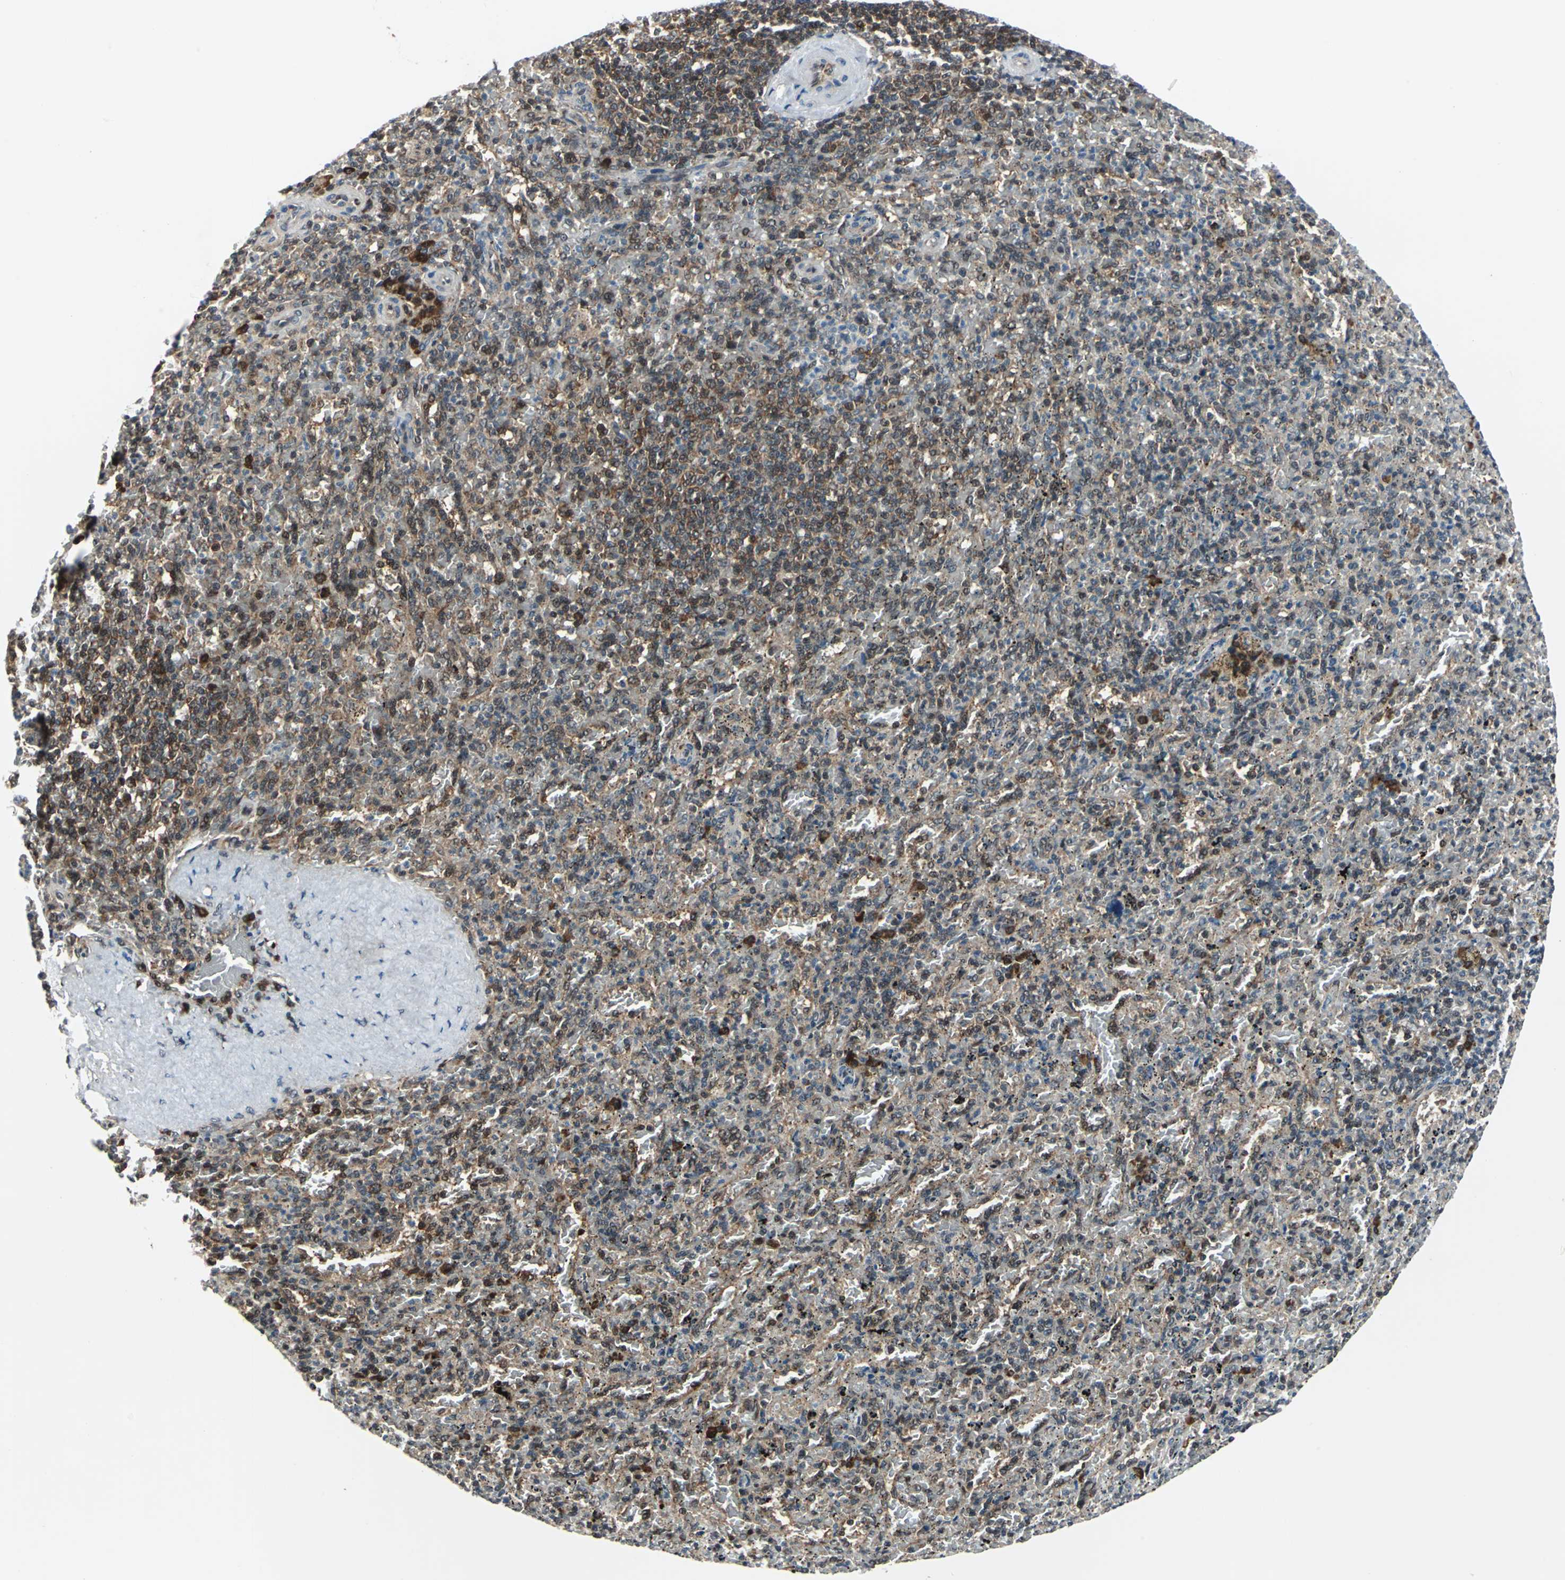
{"staining": {"intensity": "weak", "quantity": "25%-75%", "location": "cytoplasmic/membranous"}, "tissue": "spleen", "cell_type": "Cells in red pulp", "image_type": "normal", "snomed": [{"axis": "morphology", "description": "Normal tissue, NOS"}, {"axis": "topography", "description": "Spleen"}], "caption": "Unremarkable spleen exhibits weak cytoplasmic/membranous positivity in about 25%-75% of cells in red pulp, visualized by immunohistochemistry. (Stains: DAB (3,3'-diaminobenzidine) in brown, nuclei in blue, Microscopy: brightfield microscopy at high magnification).", "gene": "POLR3K", "patient": {"sex": "female", "age": 43}}